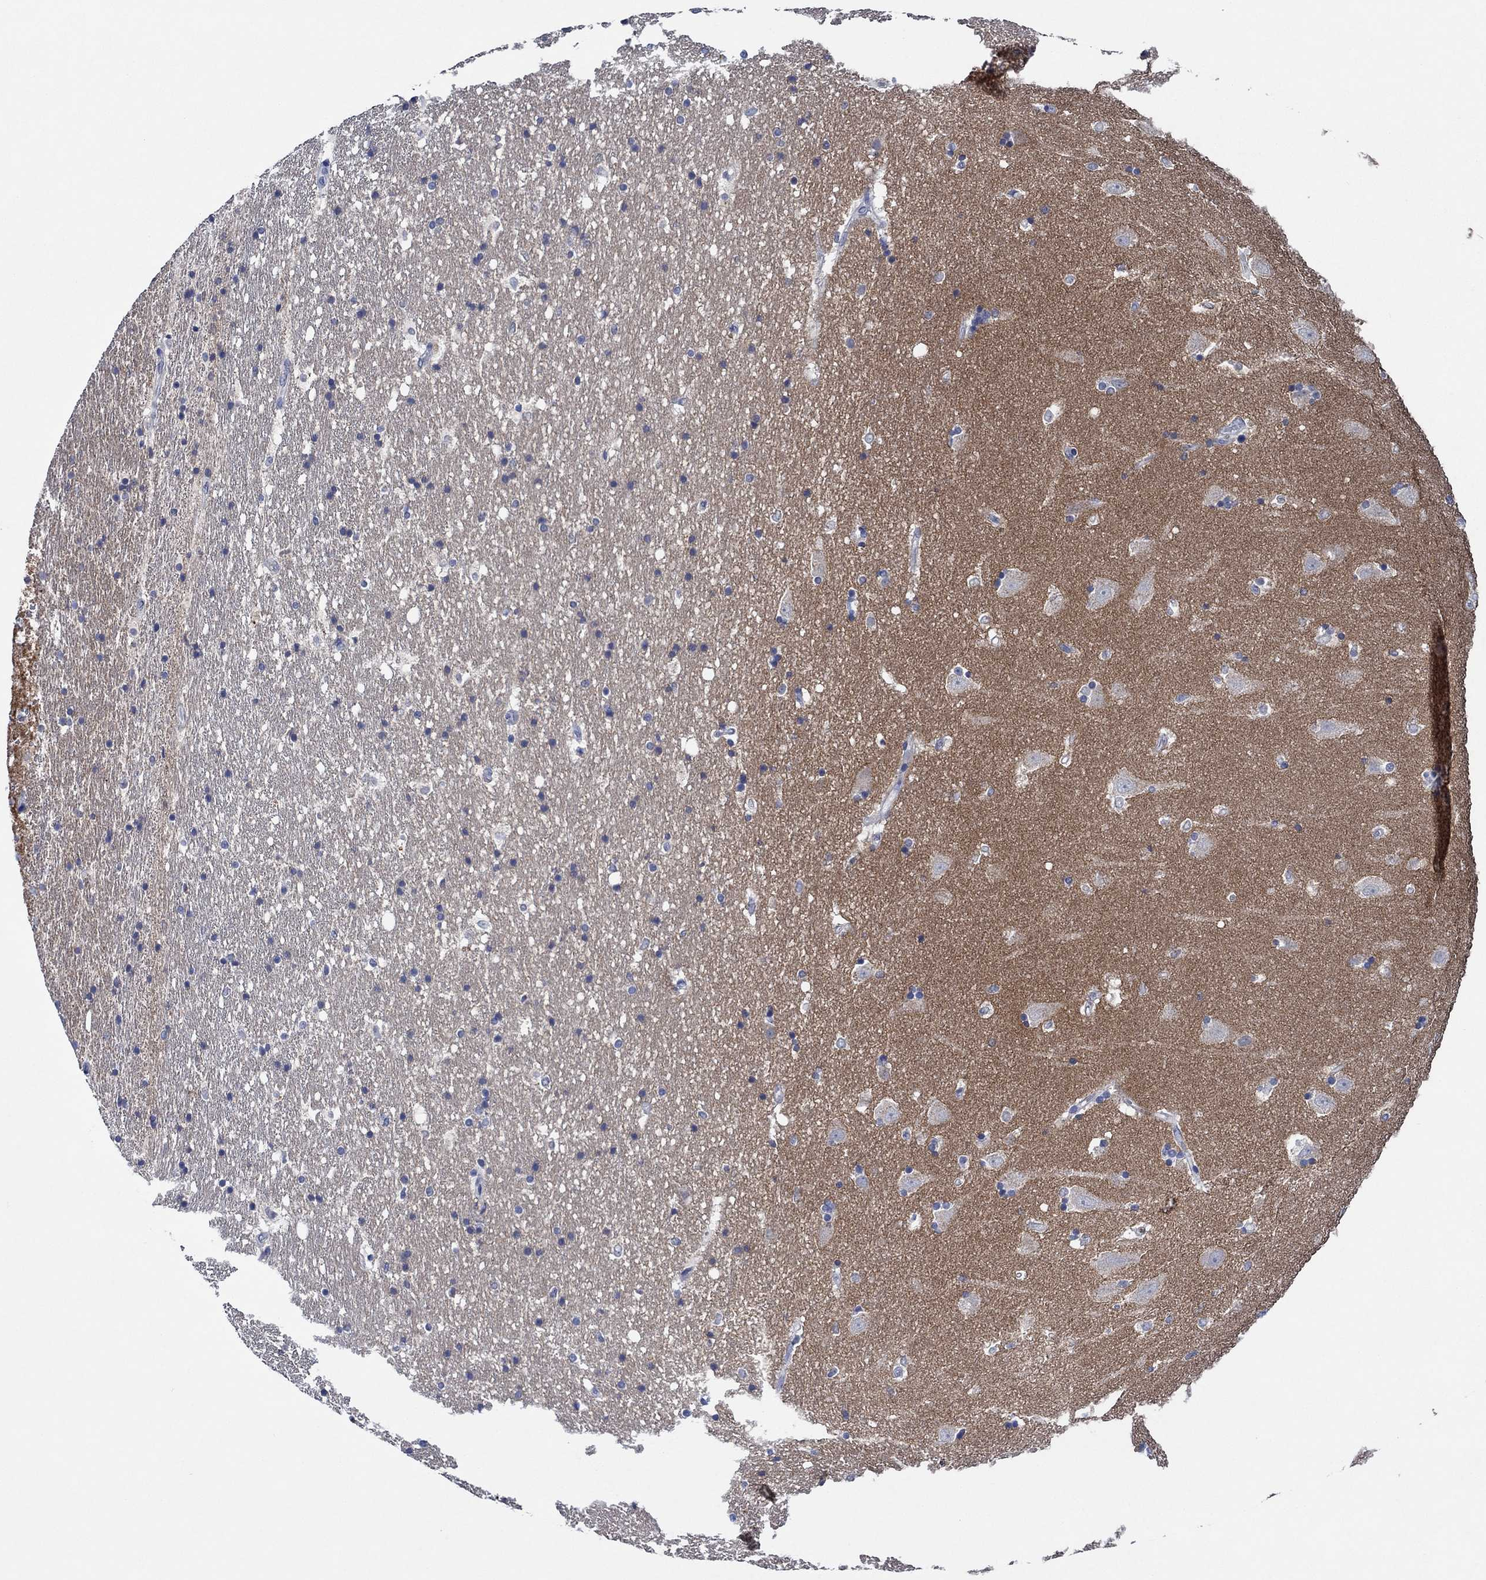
{"staining": {"intensity": "negative", "quantity": "none", "location": "none"}, "tissue": "hippocampus", "cell_type": "Glial cells", "image_type": "normal", "snomed": [{"axis": "morphology", "description": "Normal tissue, NOS"}, {"axis": "topography", "description": "Hippocampus"}], "caption": "IHC photomicrograph of benign hippocampus: hippocampus stained with DAB demonstrates no significant protein expression in glial cells. Brightfield microscopy of immunohistochemistry stained with DAB (brown) and hematoxylin (blue), captured at high magnification.", "gene": "PRRT3", "patient": {"sex": "male", "age": 49}}